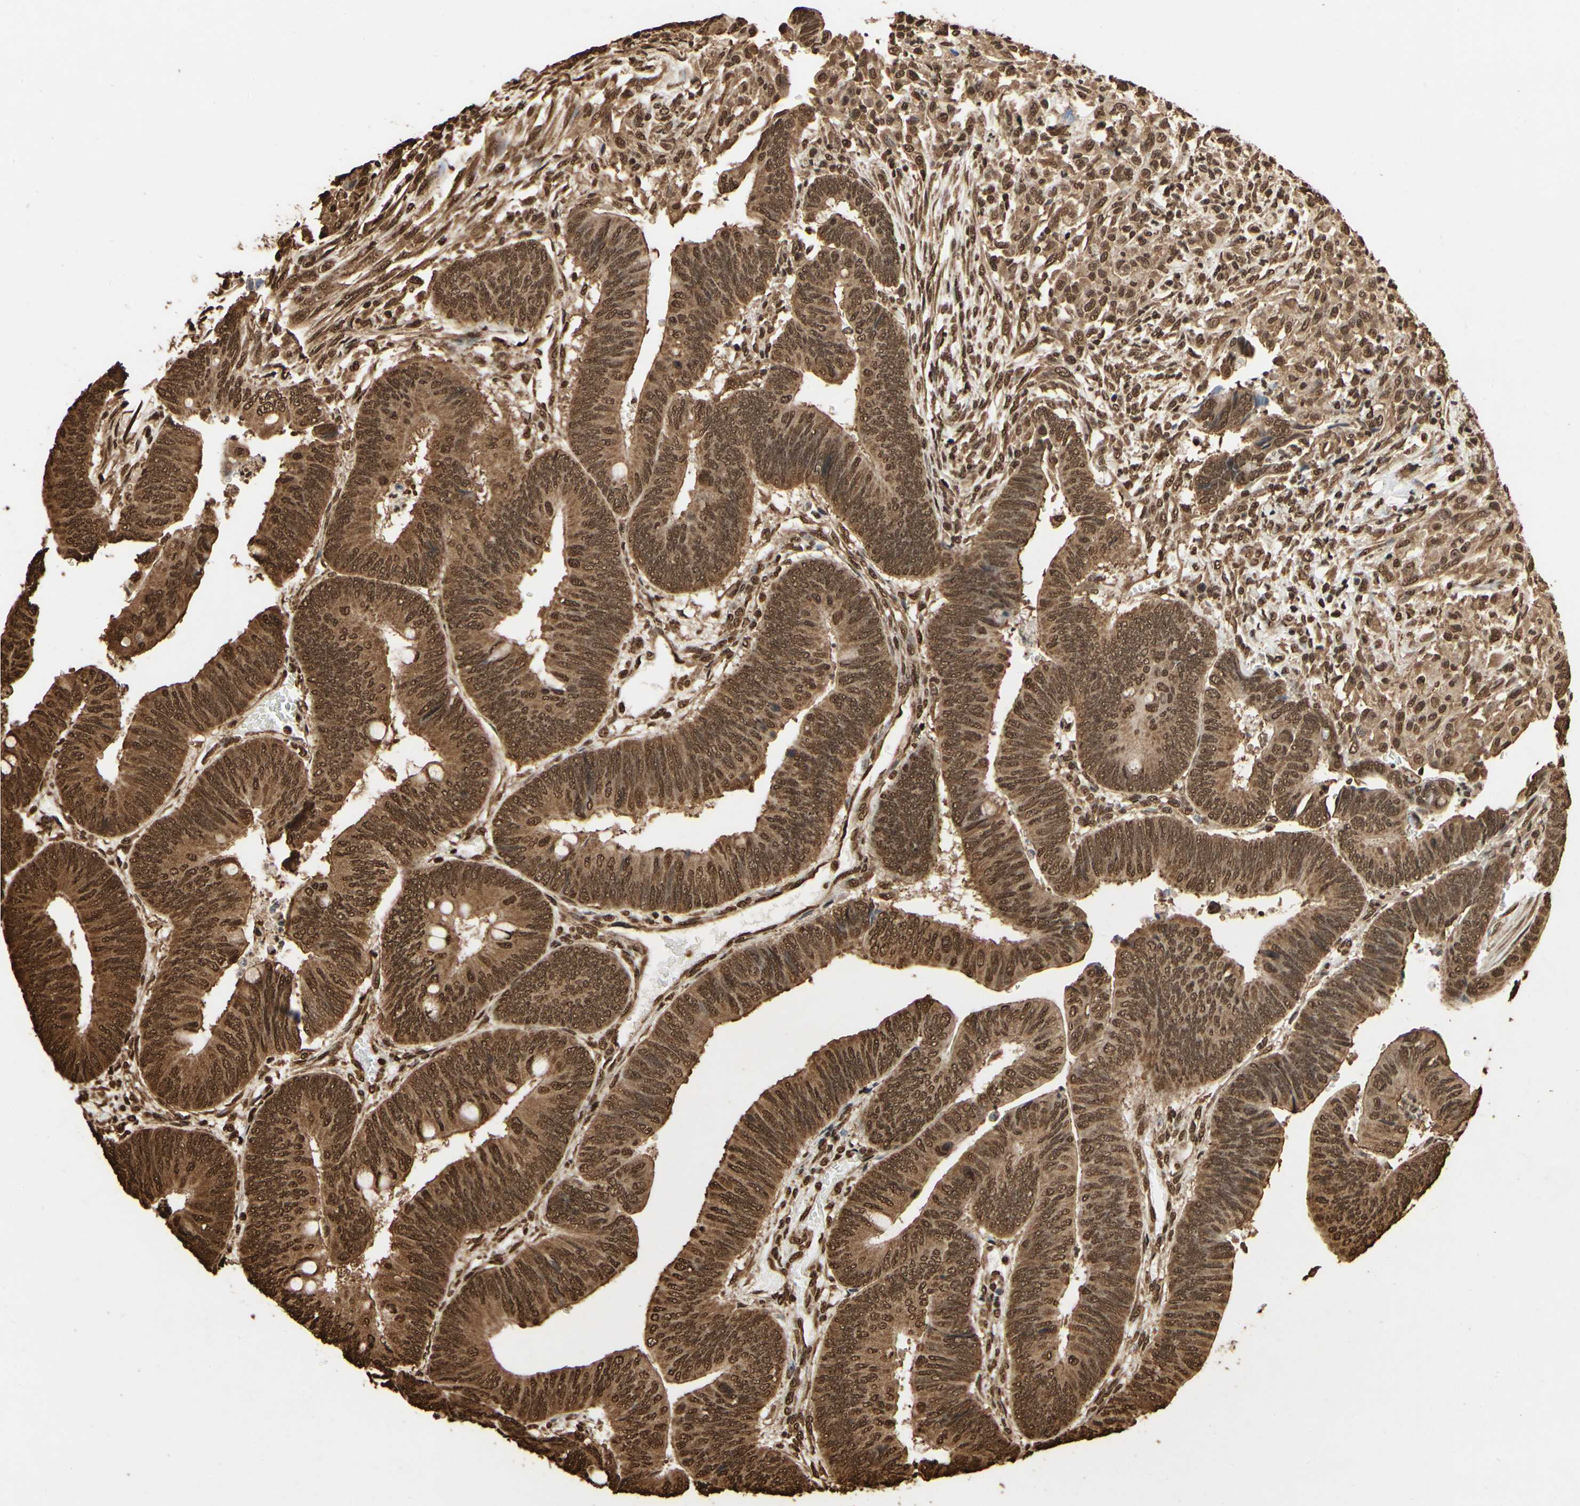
{"staining": {"intensity": "strong", "quantity": ">75%", "location": "cytoplasmic/membranous,nuclear"}, "tissue": "colorectal cancer", "cell_type": "Tumor cells", "image_type": "cancer", "snomed": [{"axis": "morphology", "description": "Normal tissue, NOS"}, {"axis": "morphology", "description": "Adenocarcinoma, NOS"}, {"axis": "topography", "description": "Rectum"}, {"axis": "topography", "description": "Peripheral nerve tissue"}], "caption": "High-power microscopy captured an immunohistochemistry (IHC) micrograph of colorectal cancer (adenocarcinoma), revealing strong cytoplasmic/membranous and nuclear staining in about >75% of tumor cells. Using DAB (3,3'-diaminobenzidine) (brown) and hematoxylin (blue) stains, captured at high magnification using brightfield microscopy.", "gene": "HNRNPK", "patient": {"sex": "male", "age": 92}}